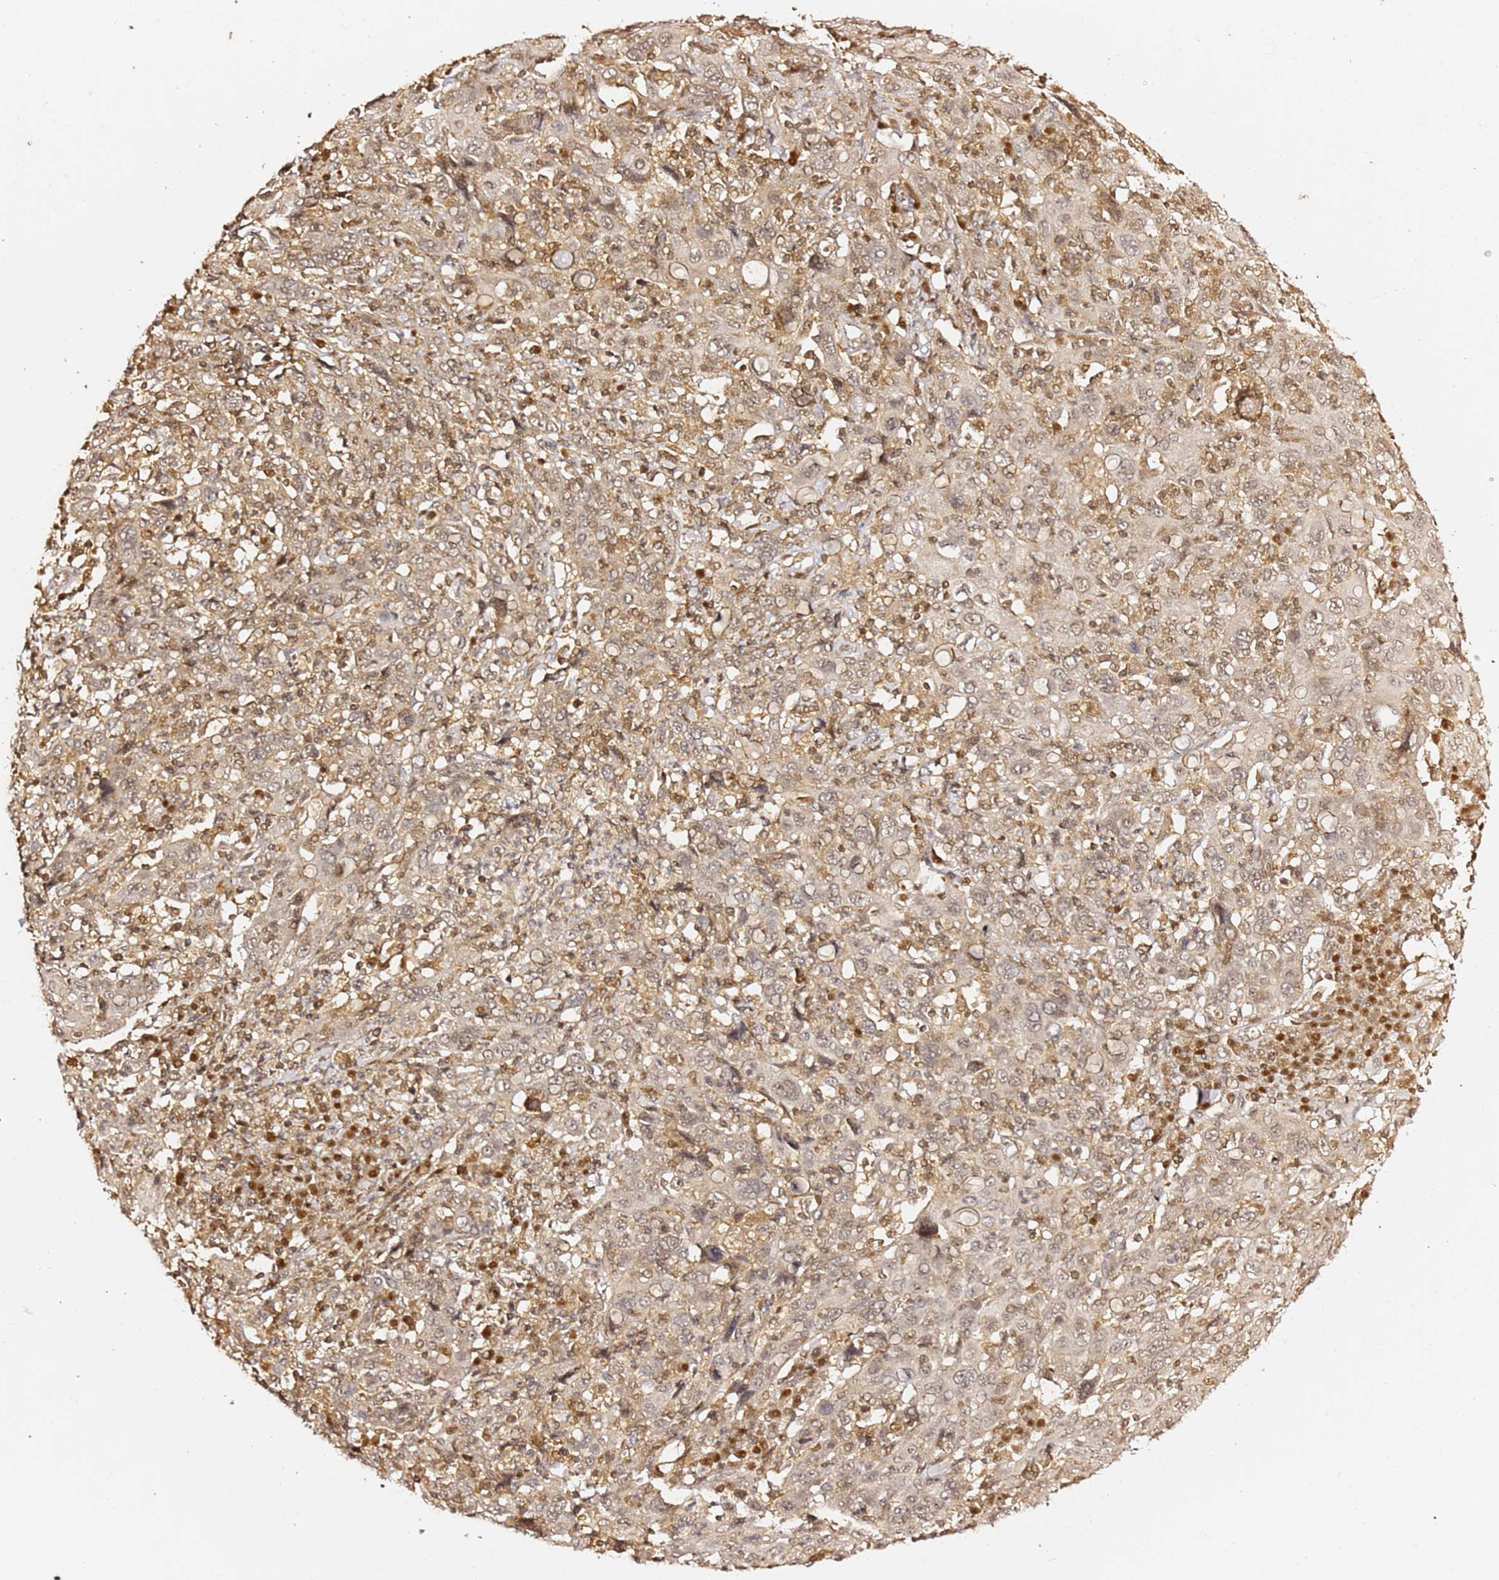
{"staining": {"intensity": "weak", "quantity": "25%-75%", "location": "nuclear"}, "tissue": "cervical cancer", "cell_type": "Tumor cells", "image_type": "cancer", "snomed": [{"axis": "morphology", "description": "Squamous cell carcinoma, NOS"}, {"axis": "topography", "description": "Cervix"}], "caption": "Immunohistochemical staining of human cervical cancer (squamous cell carcinoma) reveals weak nuclear protein positivity in approximately 25%-75% of tumor cells. (DAB (3,3'-diaminobenzidine) = brown stain, brightfield microscopy at high magnification).", "gene": "OR5V1", "patient": {"sex": "female", "age": 46}}